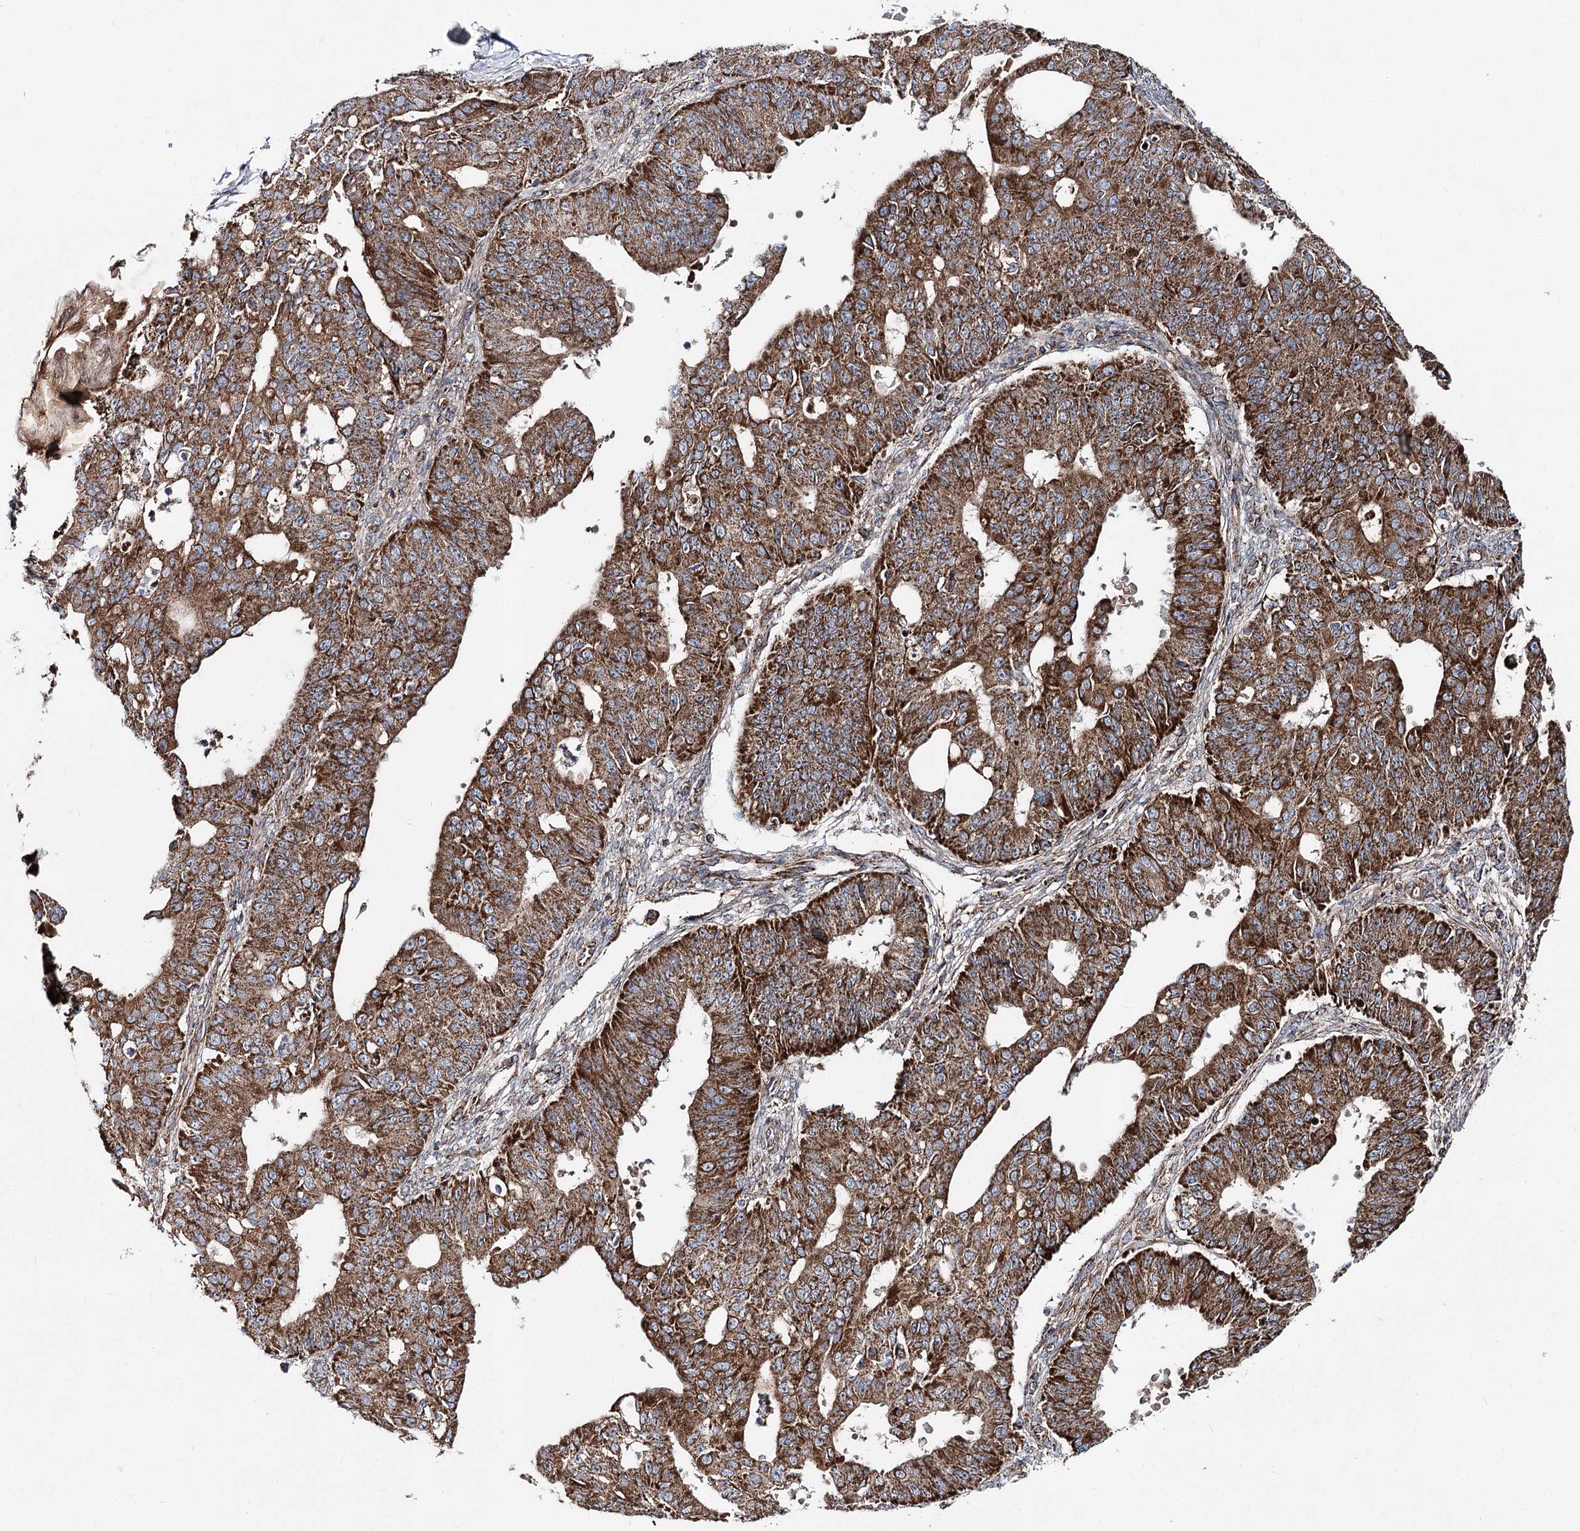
{"staining": {"intensity": "strong", "quantity": ">75%", "location": "cytoplasmic/membranous"}, "tissue": "ovarian cancer", "cell_type": "Tumor cells", "image_type": "cancer", "snomed": [{"axis": "morphology", "description": "Carcinoma, endometroid"}, {"axis": "topography", "description": "Appendix"}, {"axis": "topography", "description": "Ovary"}], "caption": "Immunohistochemical staining of human ovarian cancer reveals strong cytoplasmic/membranous protein positivity in about >75% of tumor cells. (IHC, brightfield microscopy, high magnification).", "gene": "MSANTD2", "patient": {"sex": "female", "age": 42}}